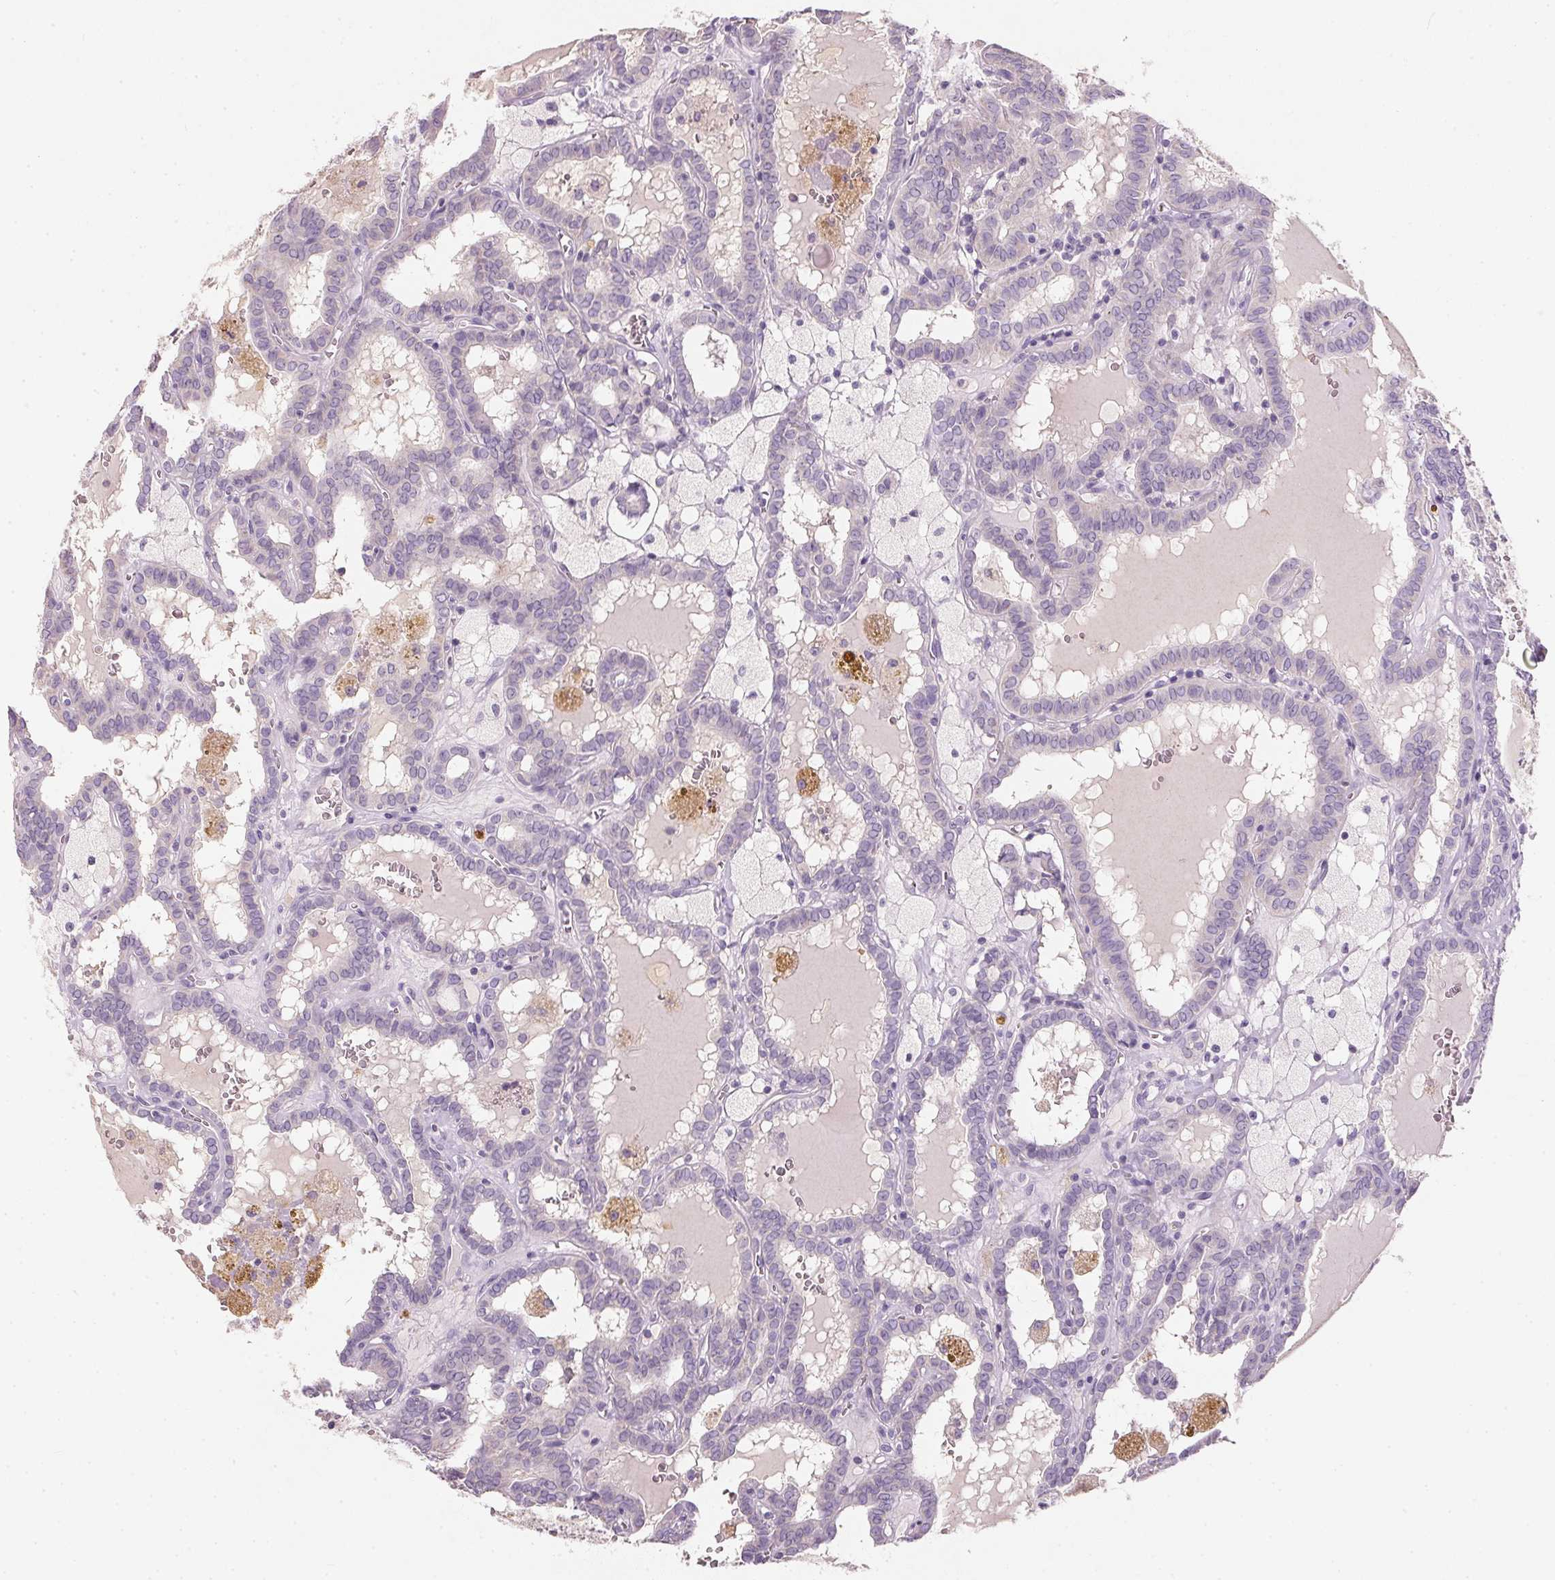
{"staining": {"intensity": "negative", "quantity": "none", "location": "none"}, "tissue": "thyroid cancer", "cell_type": "Tumor cells", "image_type": "cancer", "snomed": [{"axis": "morphology", "description": "Papillary adenocarcinoma, NOS"}, {"axis": "topography", "description": "Thyroid gland"}], "caption": "Tumor cells are negative for protein expression in human thyroid cancer (papillary adenocarcinoma). (Immunohistochemistry, brightfield microscopy, high magnification).", "gene": "HSD17B1", "patient": {"sex": "female", "age": 39}}